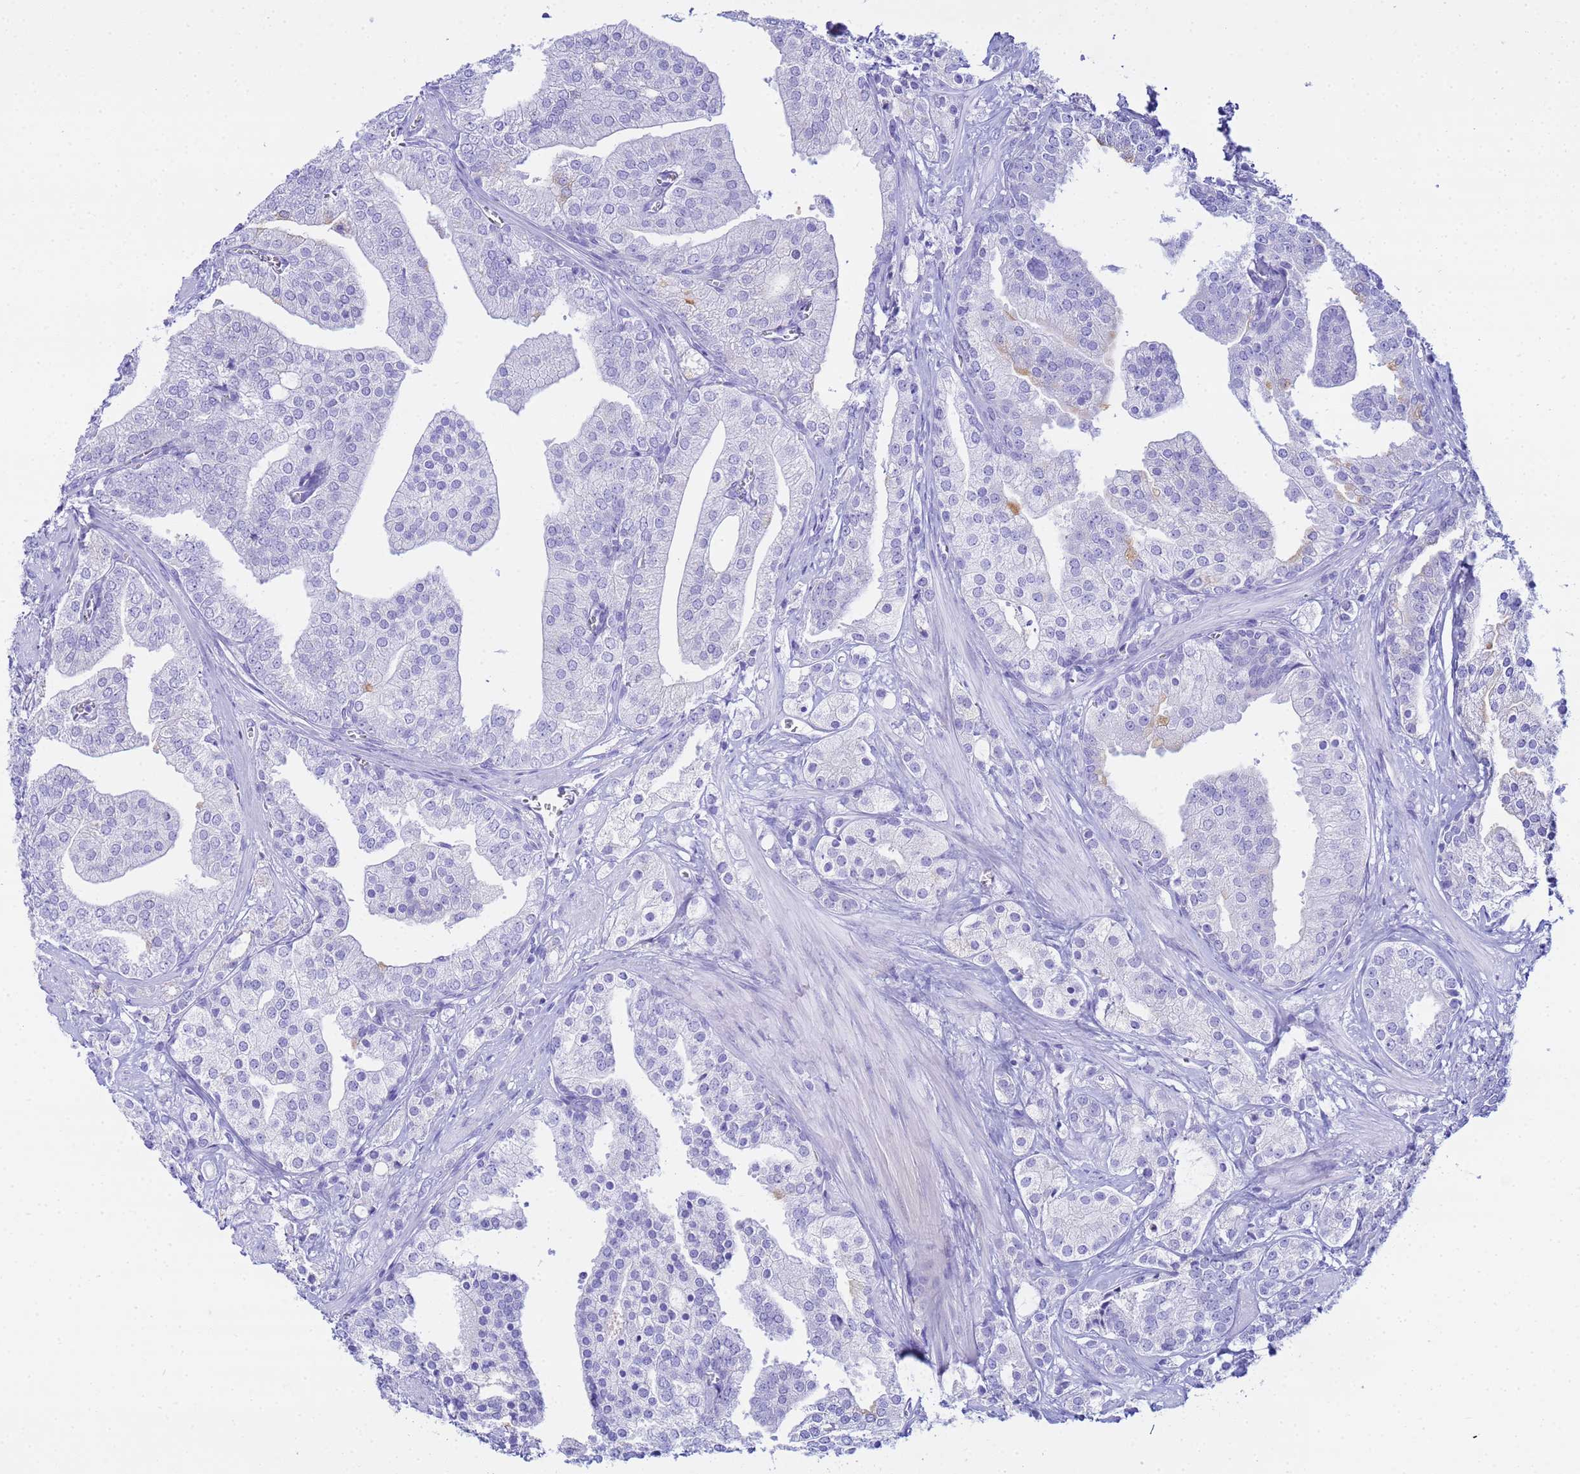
{"staining": {"intensity": "negative", "quantity": "none", "location": "none"}, "tissue": "prostate cancer", "cell_type": "Tumor cells", "image_type": "cancer", "snomed": [{"axis": "morphology", "description": "Adenocarcinoma, High grade"}, {"axis": "topography", "description": "Prostate"}], "caption": "The image displays no significant expression in tumor cells of prostate cancer.", "gene": "AQP12A", "patient": {"sex": "male", "age": 50}}